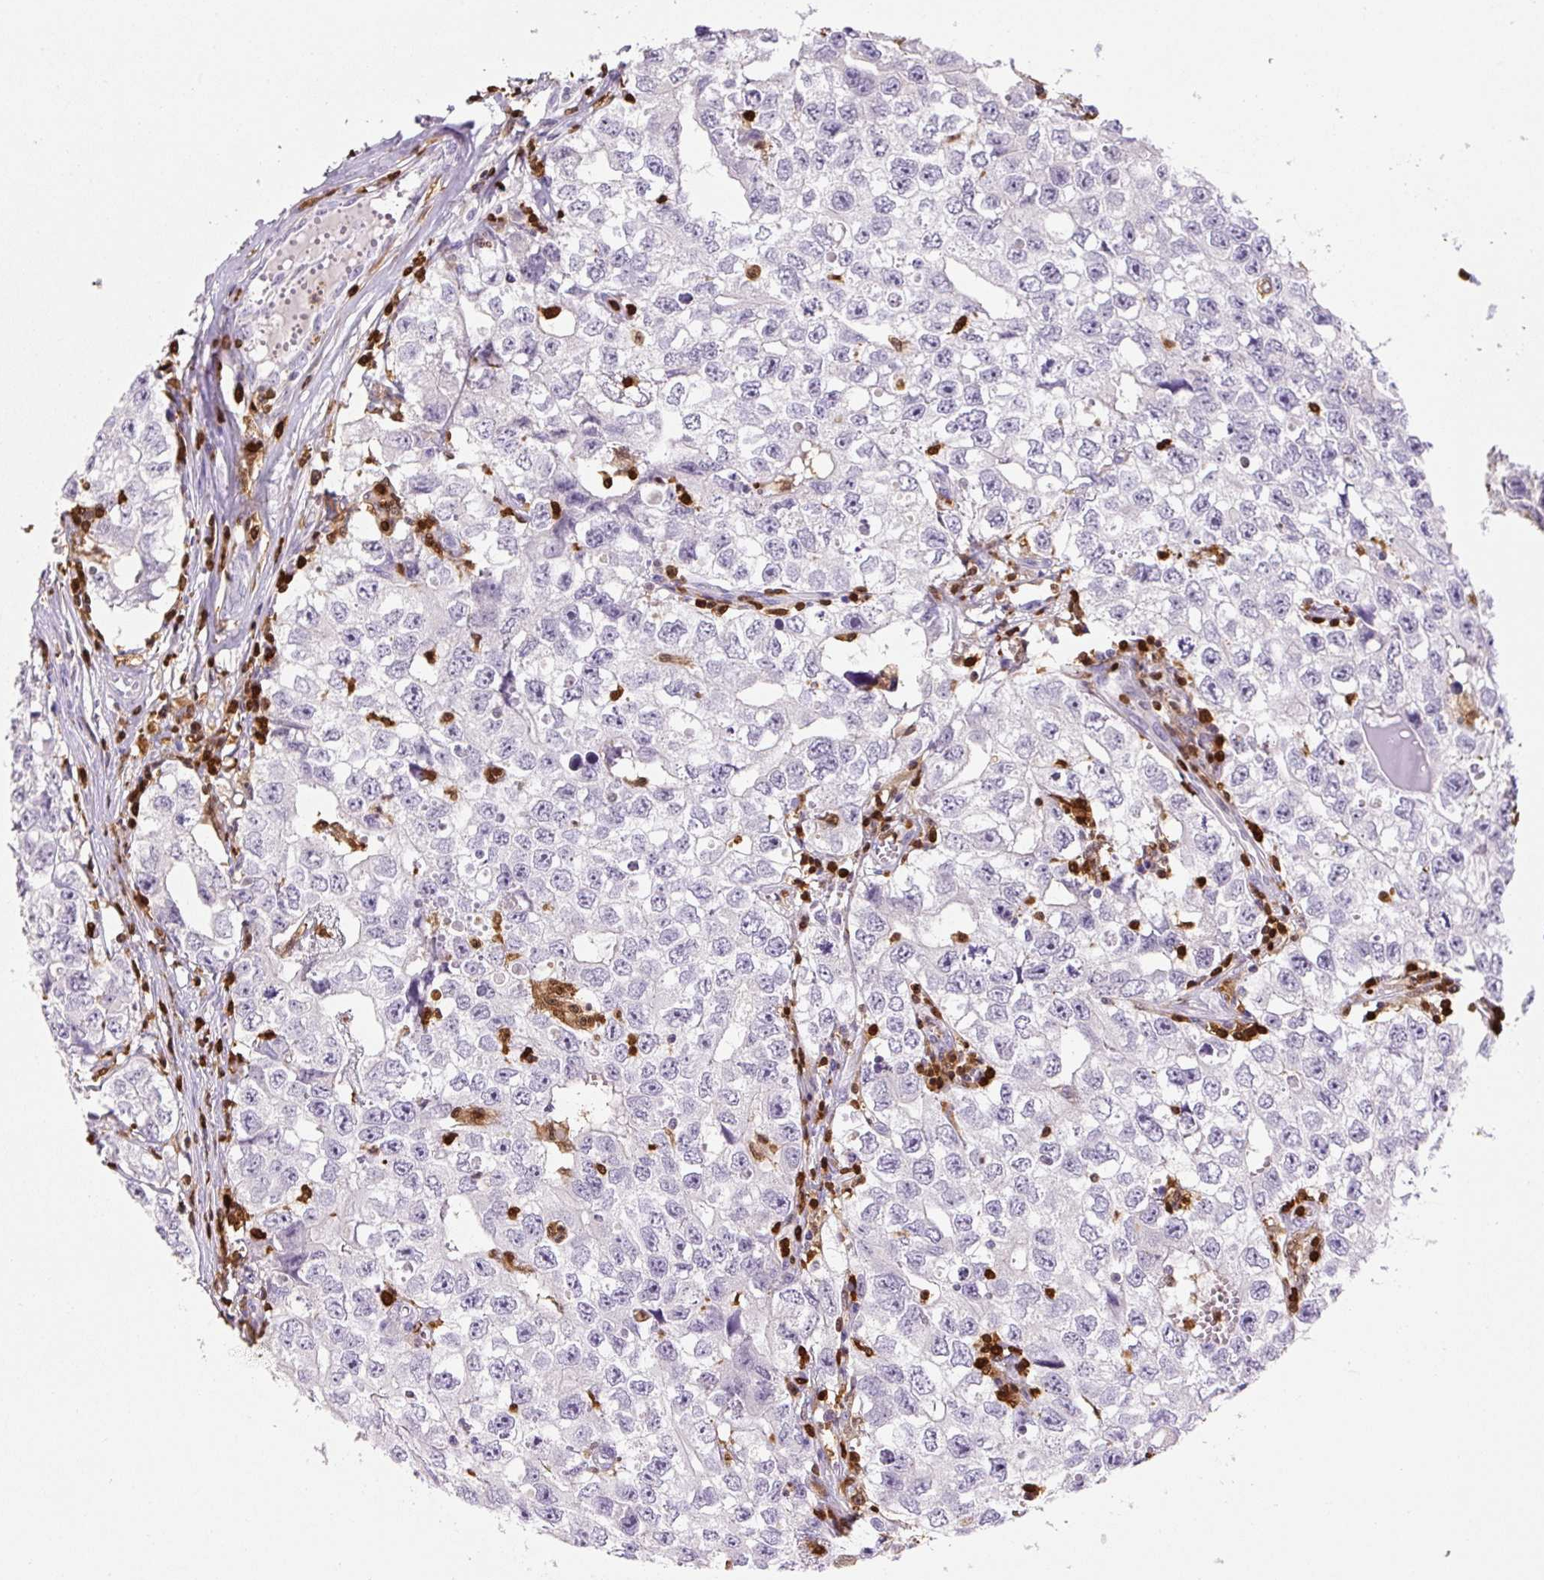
{"staining": {"intensity": "negative", "quantity": "none", "location": "none"}, "tissue": "testis cancer", "cell_type": "Tumor cells", "image_type": "cancer", "snomed": [{"axis": "morphology", "description": "Seminoma, NOS"}, {"axis": "morphology", "description": "Carcinoma, Embryonal, NOS"}, {"axis": "topography", "description": "Testis"}], "caption": "This is an immunohistochemistry (IHC) image of testis cancer. There is no staining in tumor cells.", "gene": "S100A4", "patient": {"sex": "male", "age": 43}}